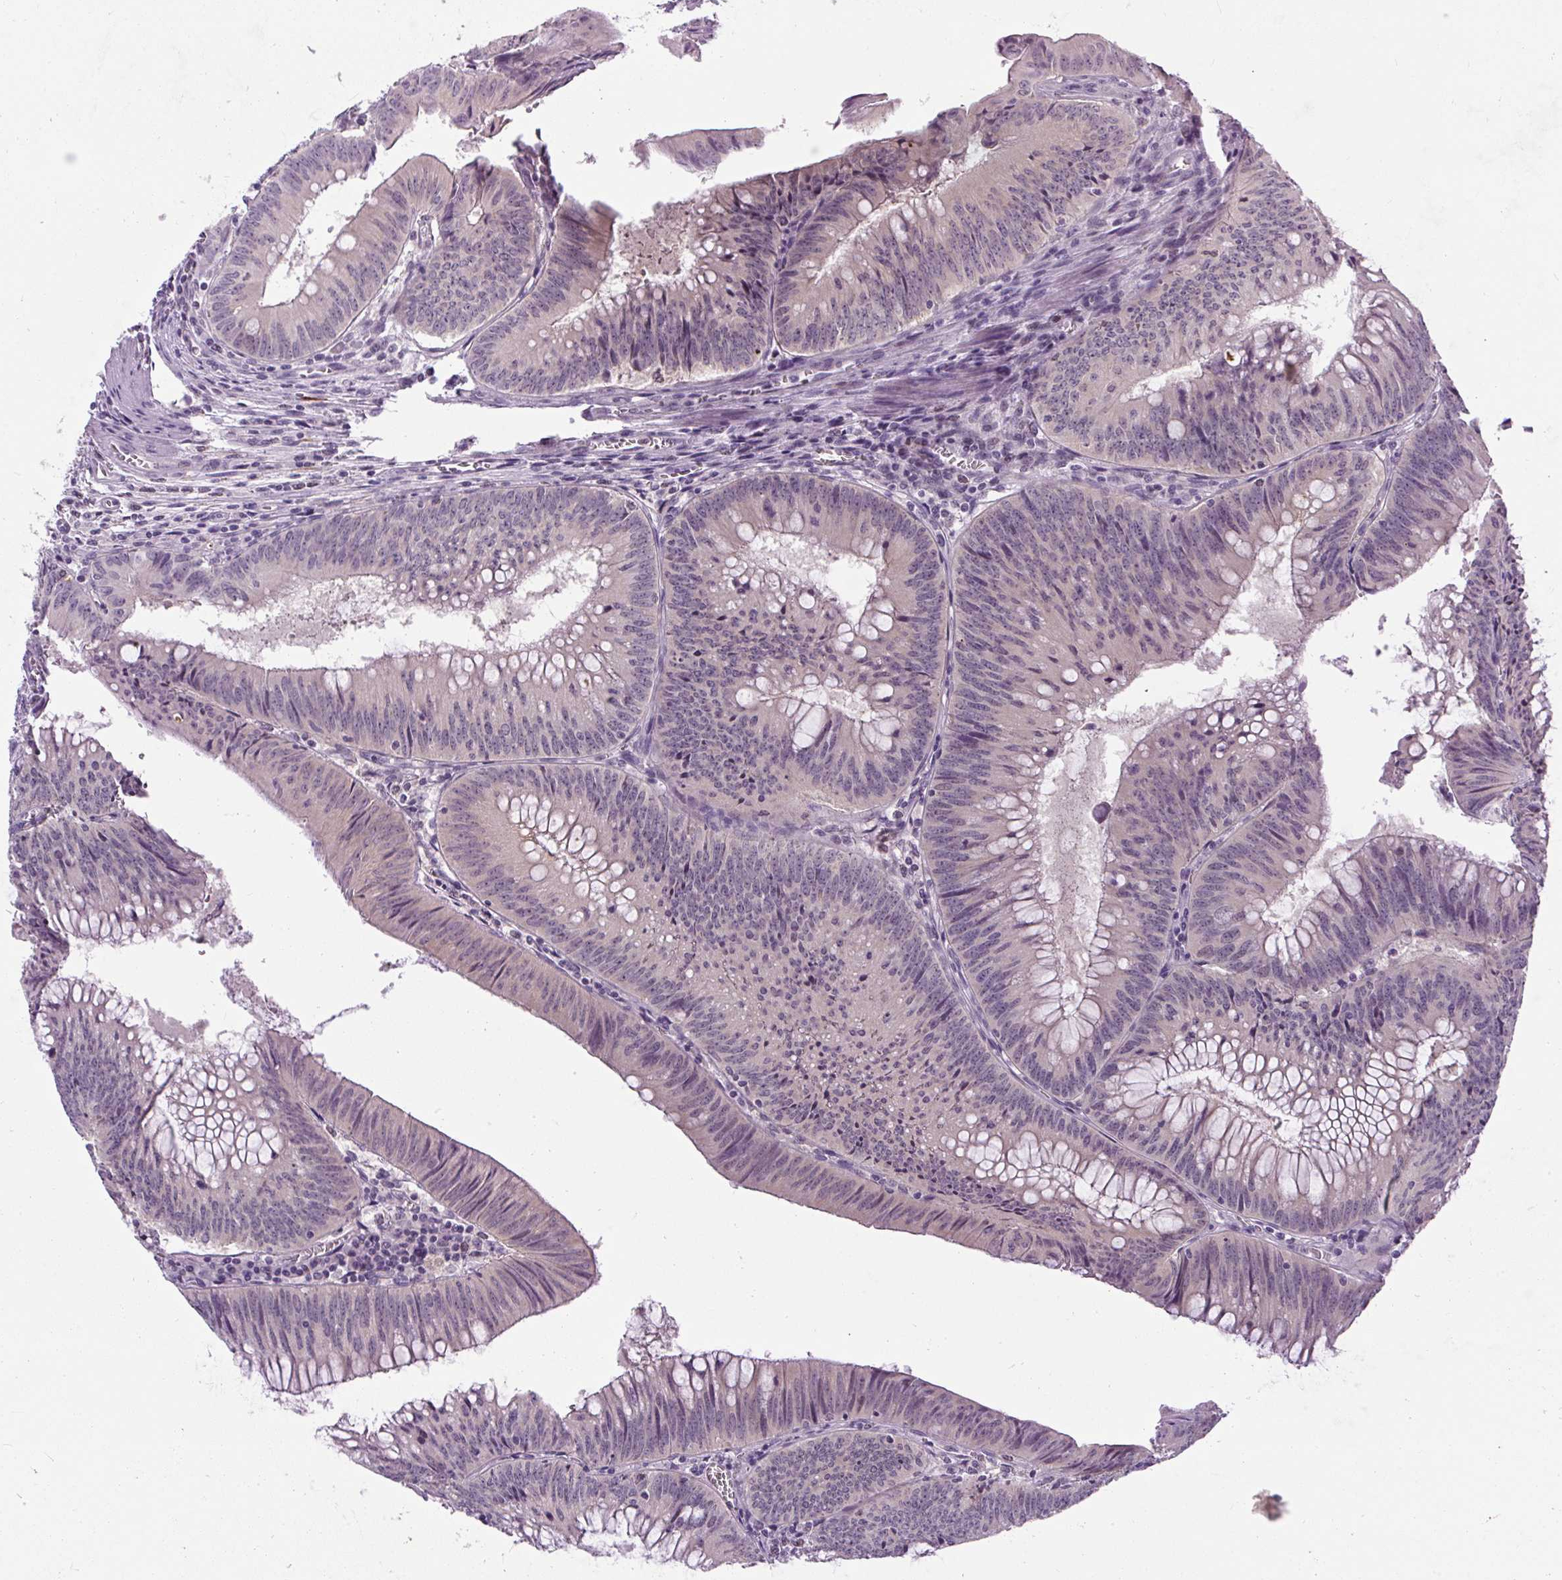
{"staining": {"intensity": "negative", "quantity": "none", "location": "none"}, "tissue": "colorectal cancer", "cell_type": "Tumor cells", "image_type": "cancer", "snomed": [{"axis": "morphology", "description": "Adenocarcinoma, NOS"}, {"axis": "topography", "description": "Rectum"}], "caption": "Tumor cells are negative for protein expression in human colorectal adenocarcinoma.", "gene": "FAM117B", "patient": {"sex": "female", "age": 72}}